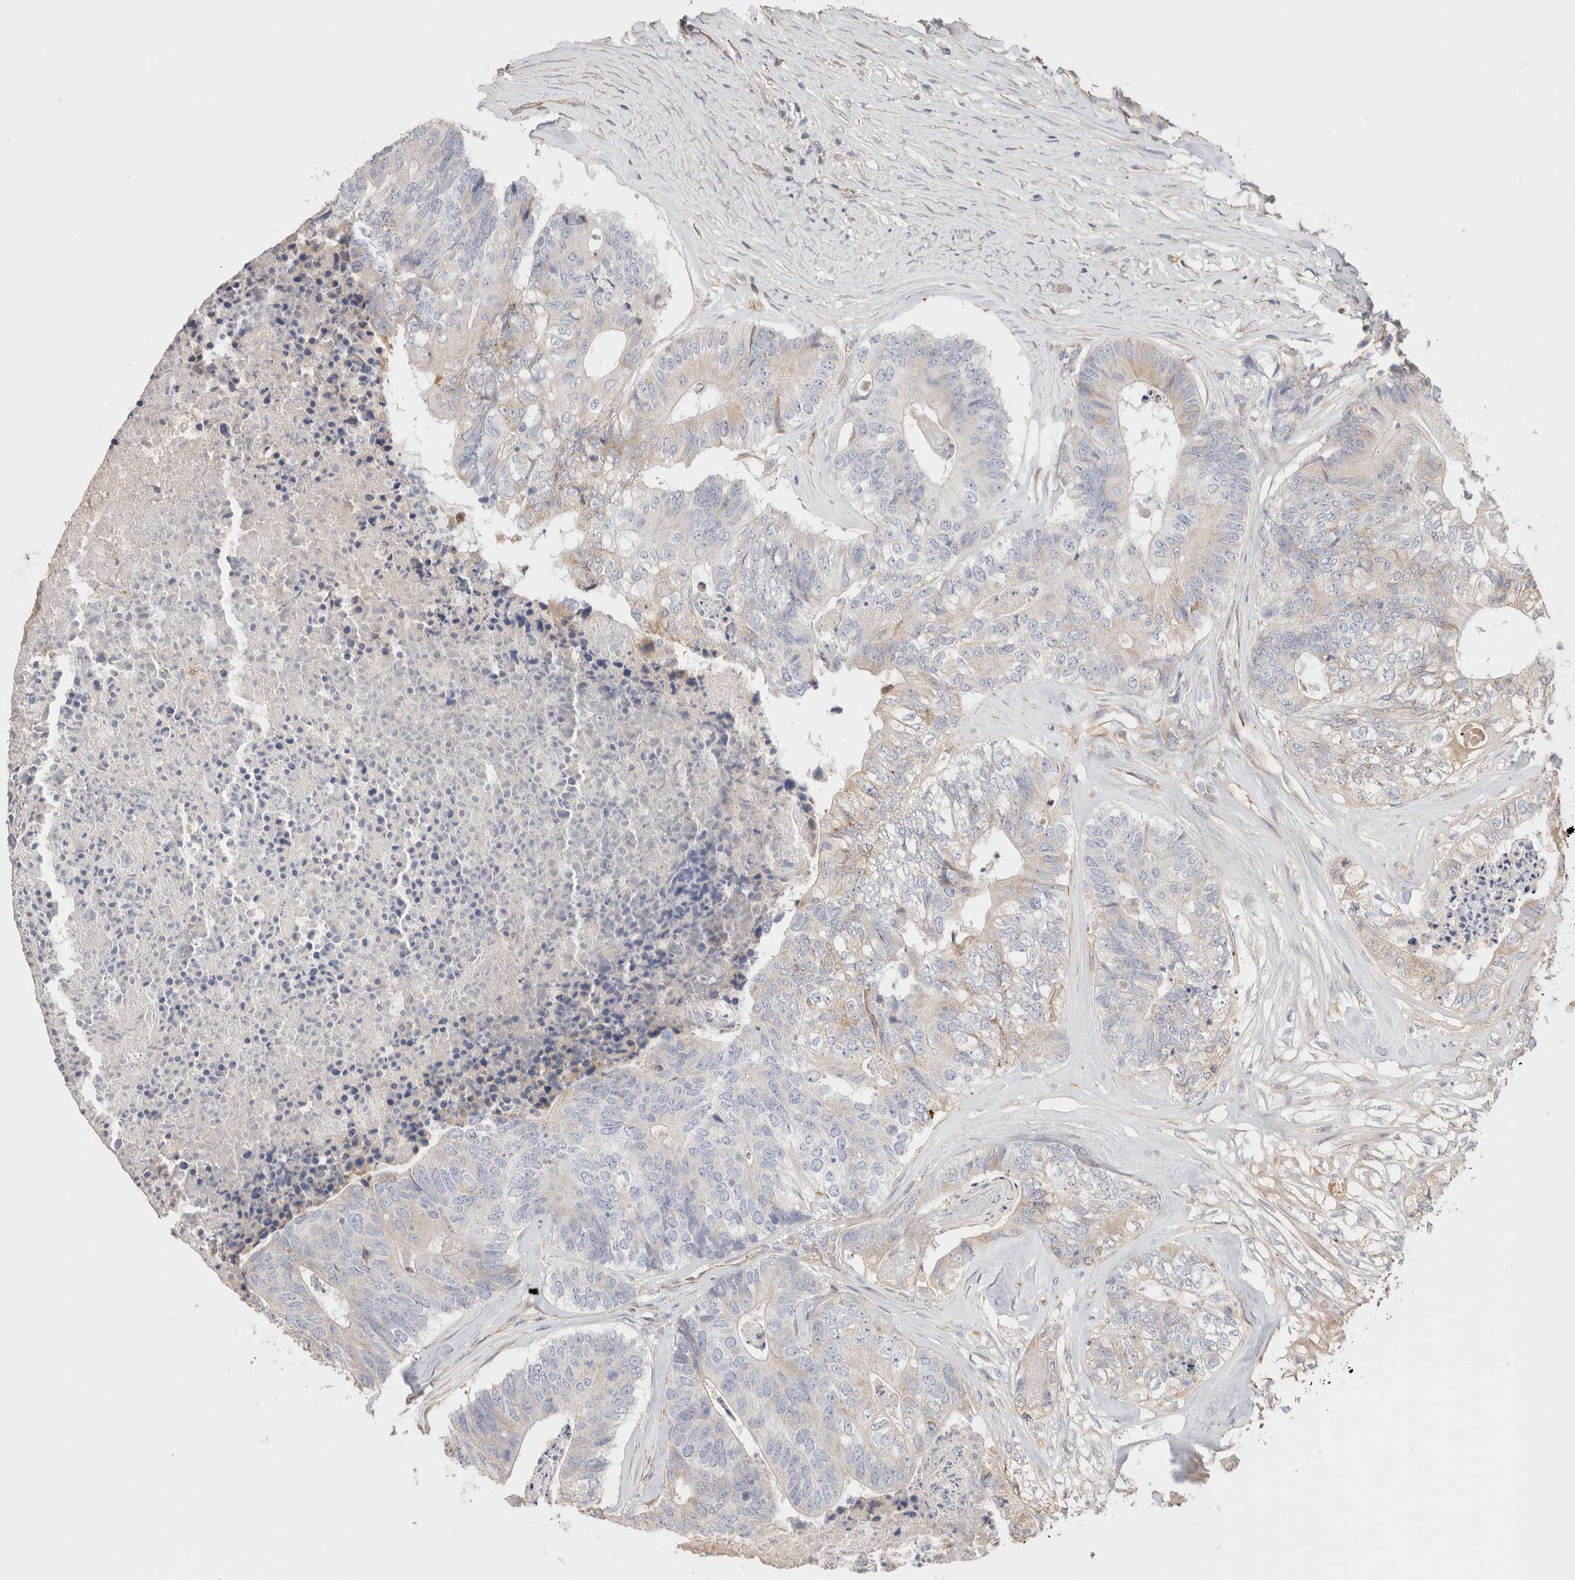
{"staining": {"intensity": "weak", "quantity": "<25%", "location": "cytoplasmic/membranous"}, "tissue": "colorectal cancer", "cell_type": "Tumor cells", "image_type": "cancer", "snomed": [{"axis": "morphology", "description": "Adenocarcinoma, NOS"}, {"axis": "topography", "description": "Colon"}], "caption": "This is an immunohistochemistry (IHC) photomicrograph of human colorectal cancer (adenocarcinoma). There is no positivity in tumor cells.", "gene": "PROS1", "patient": {"sex": "female", "age": 67}}